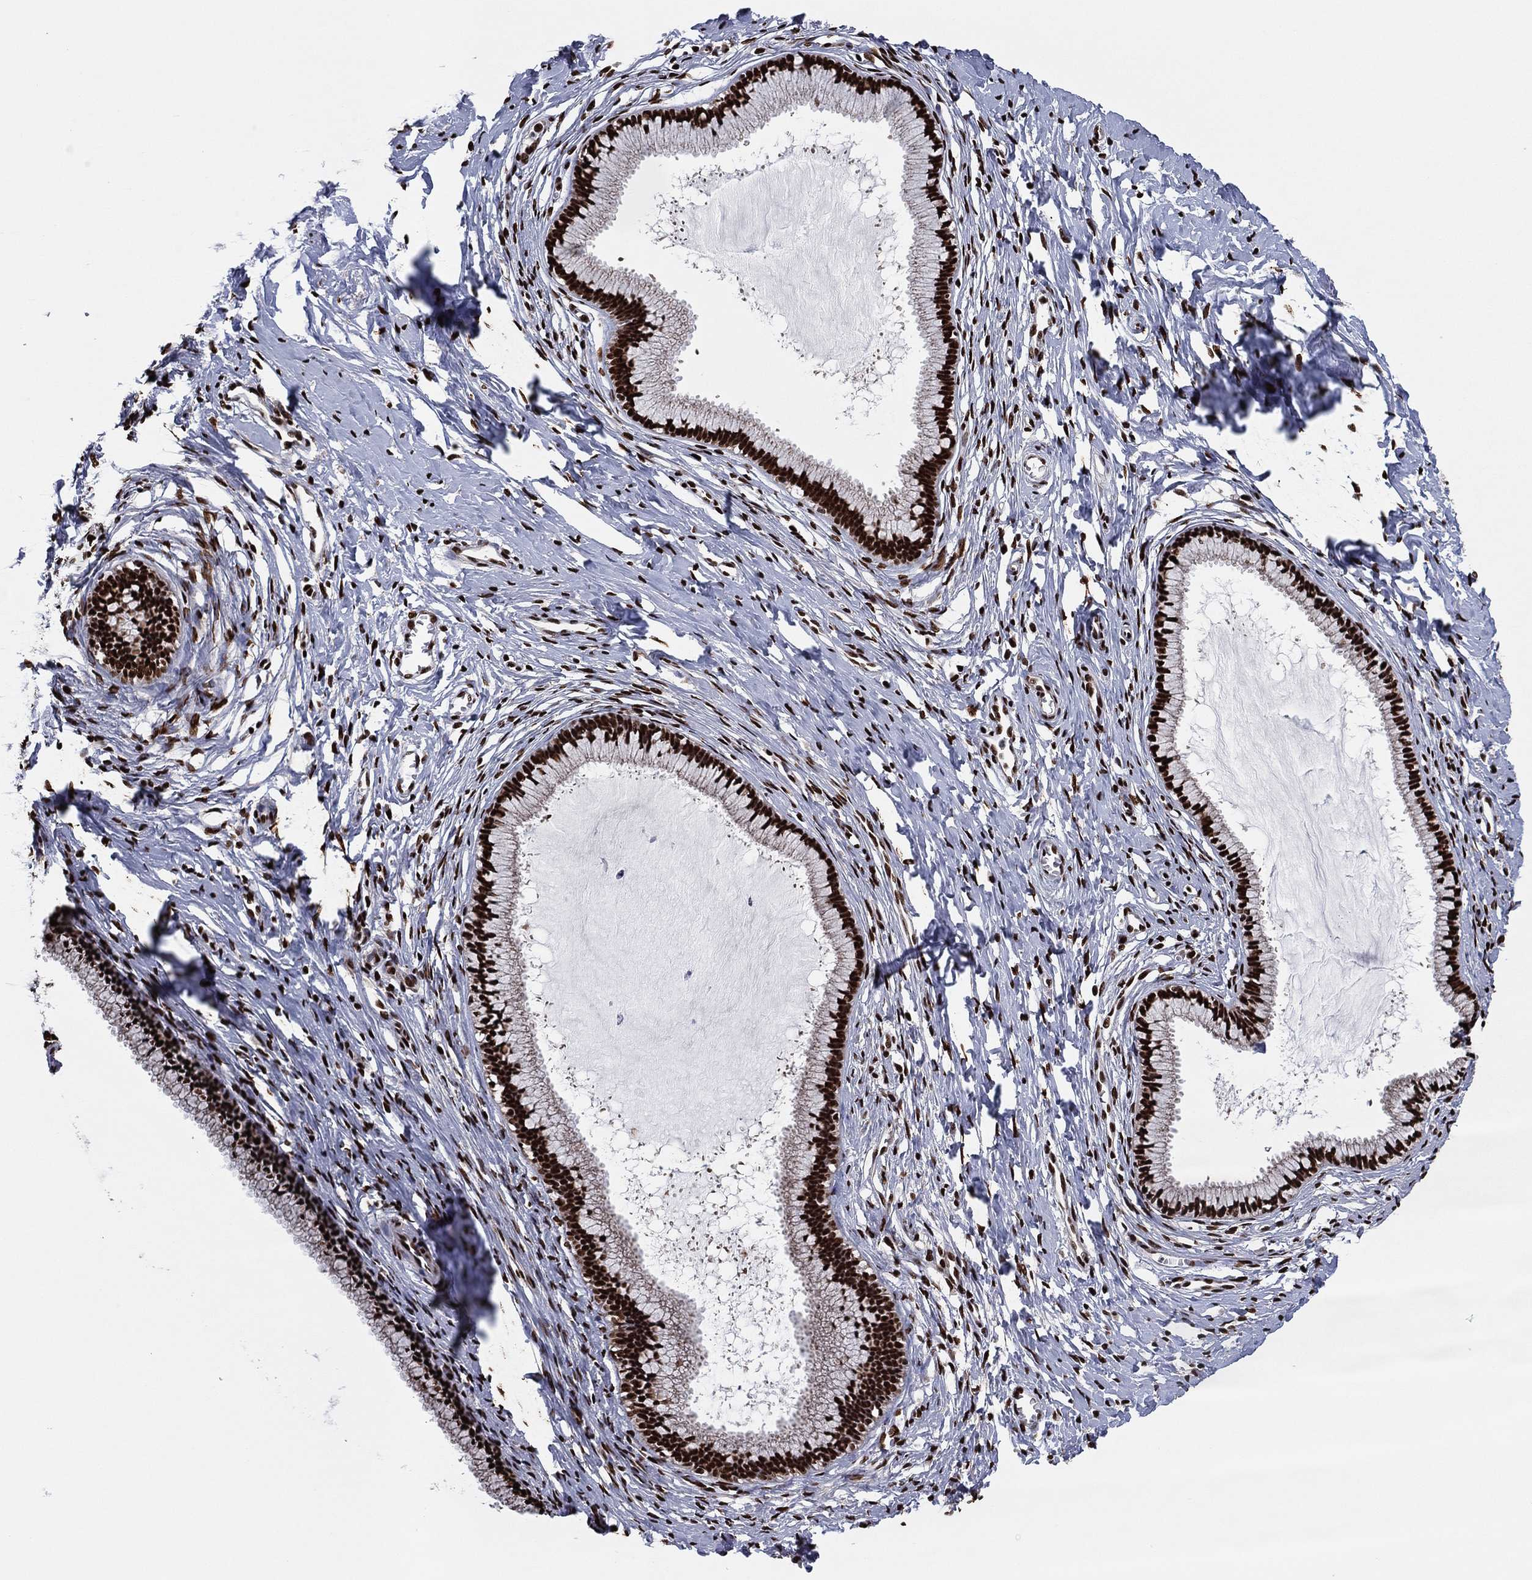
{"staining": {"intensity": "strong", "quantity": ">75%", "location": "nuclear"}, "tissue": "cervix", "cell_type": "Glandular cells", "image_type": "normal", "snomed": [{"axis": "morphology", "description": "Normal tissue, NOS"}, {"axis": "topography", "description": "Cervix"}], "caption": "Immunohistochemistry image of benign cervix: human cervix stained using IHC demonstrates high levels of strong protein expression localized specifically in the nuclear of glandular cells, appearing as a nuclear brown color.", "gene": "TP53BP1", "patient": {"sex": "female", "age": 40}}